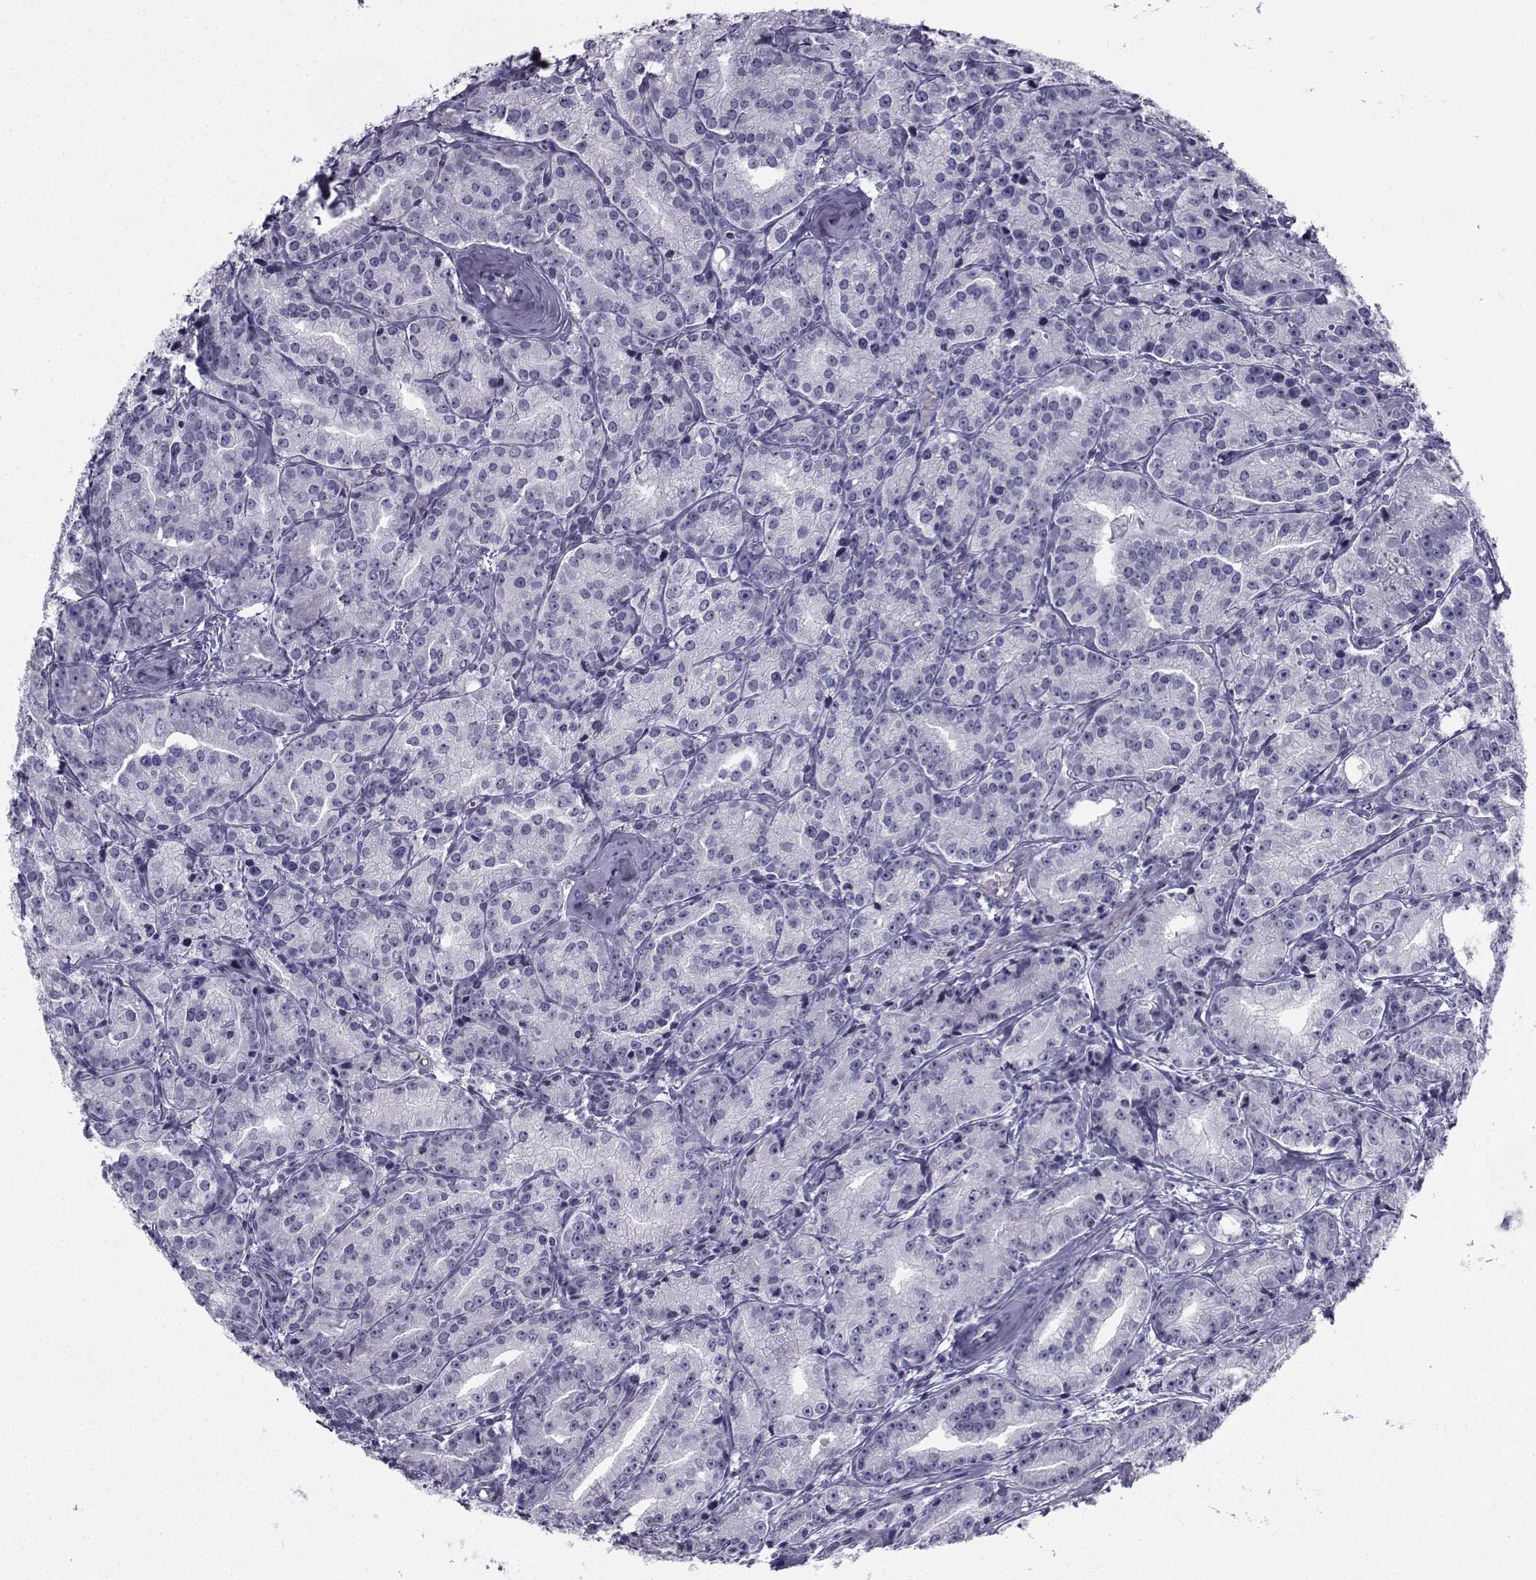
{"staining": {"intensity": "negative", "quantity": "none", "location": "none"}, "tissue": "prostate cancer", "cell_type": "Tumor cells", "image_type": "cancer", "snomed": [{"axis": "morphology", "description": "Adenocarcinoma, Medium grade"}, {"axis": "topography", "description": "Prostate"}], "caption": "This is an immunohistochemistry micrograph of prostate cancer. There is no positivity in tumor cells.", "gene": "SPANXD", "patient": {"sex": "male", "age": 74}}